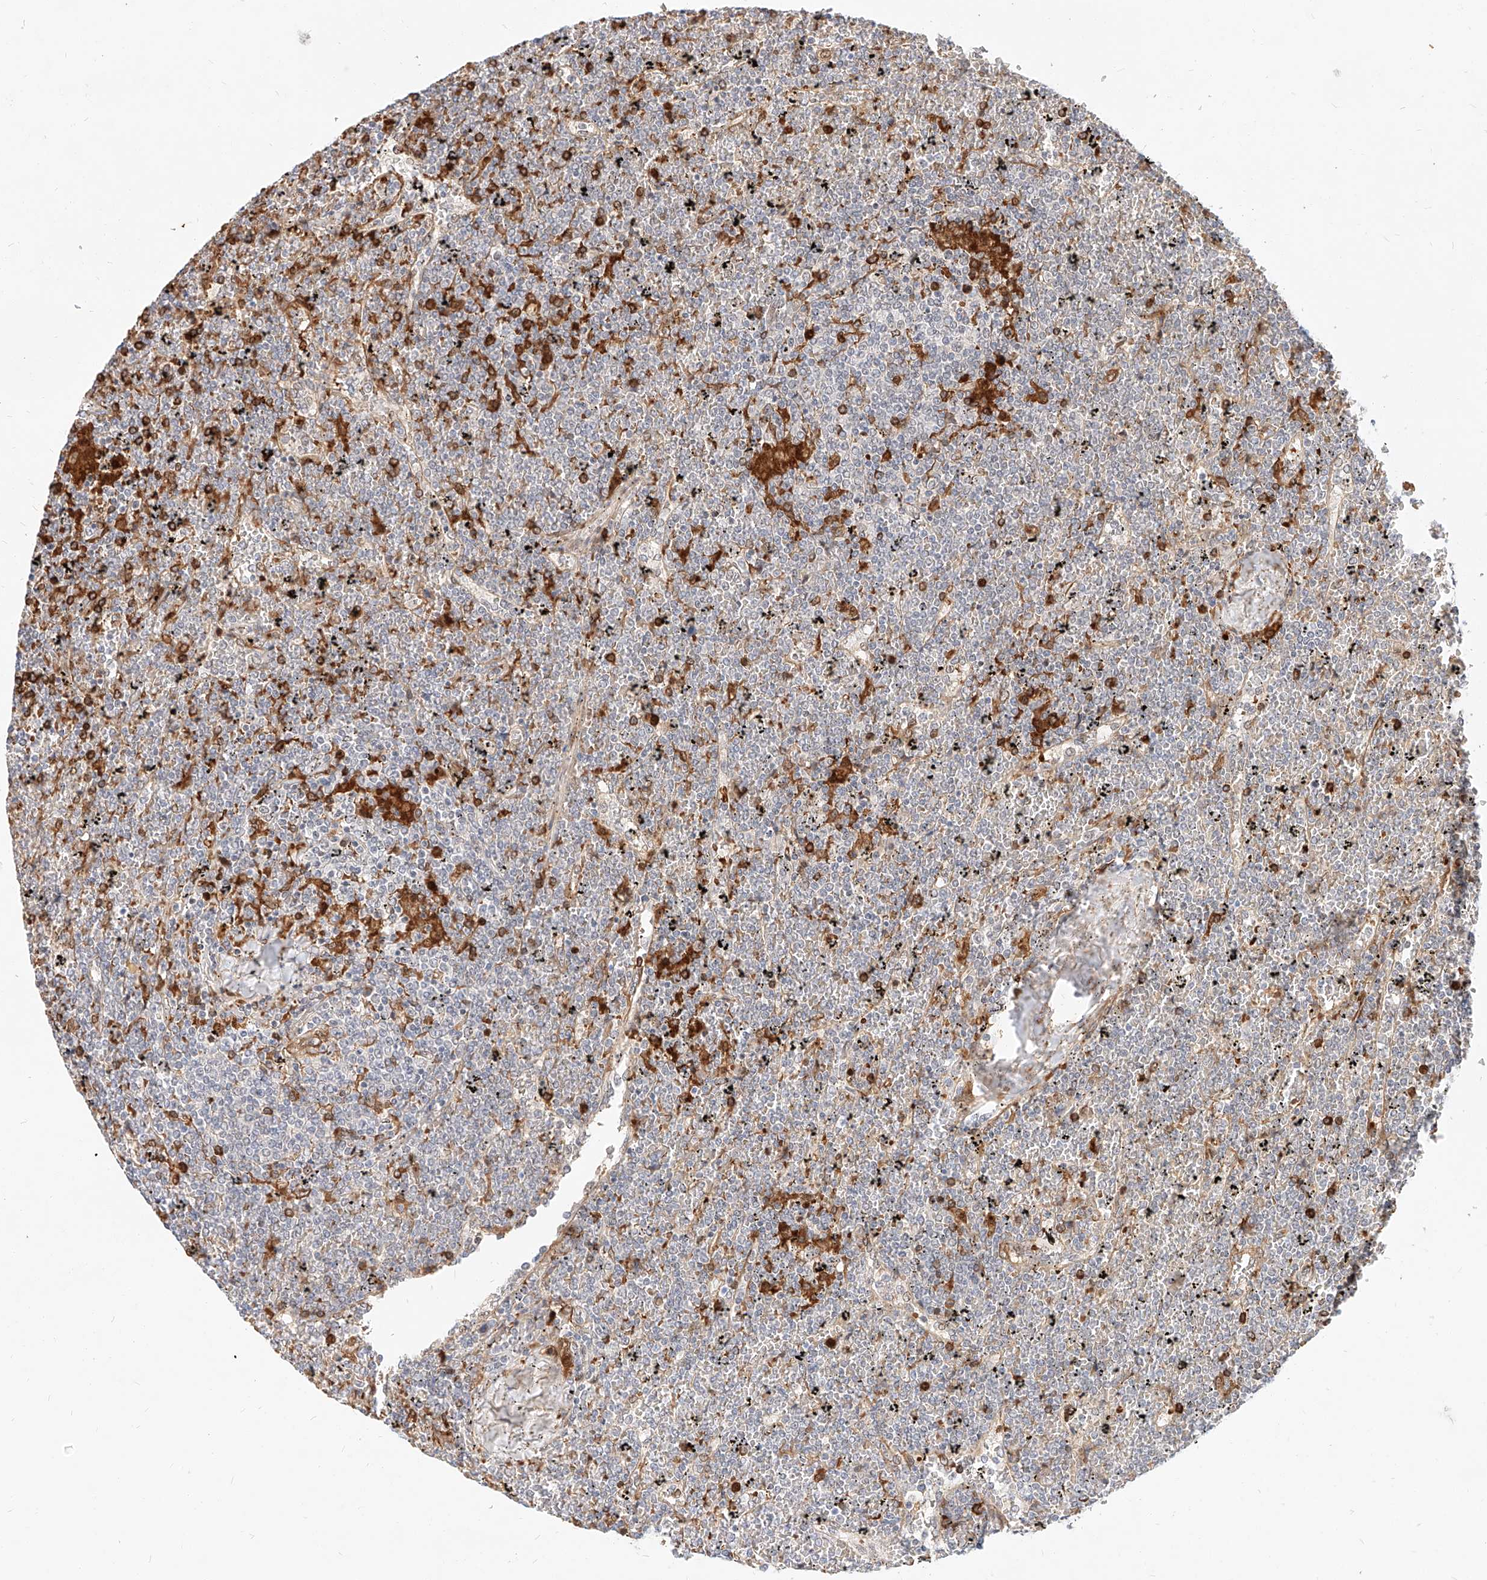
{"staining": {"intensity": "negative", "quantity": "none", "location": "none"}, "tissue": "lymphoma", "cell_type": "Tumor cells", "image_type": "cancer", "snomed": [{"axis": "morphology", "description": "Malignant lymphoma, non-Hodgkin's type, Low grade"}, {"axis": "topography", "description": "Spleen"}], "caption": "Immunohistochemistry (IHC) photomicrograph of neoplastic tissue: malignant lymphoma, non-Hodgkin's type (low-grade) stained with DAB (3,3'-diaminobenzidine) exhibits no significant protein expression in tumor cells.", "gene": "CBX8", "patient": {"sex": "female", "age": 19}}